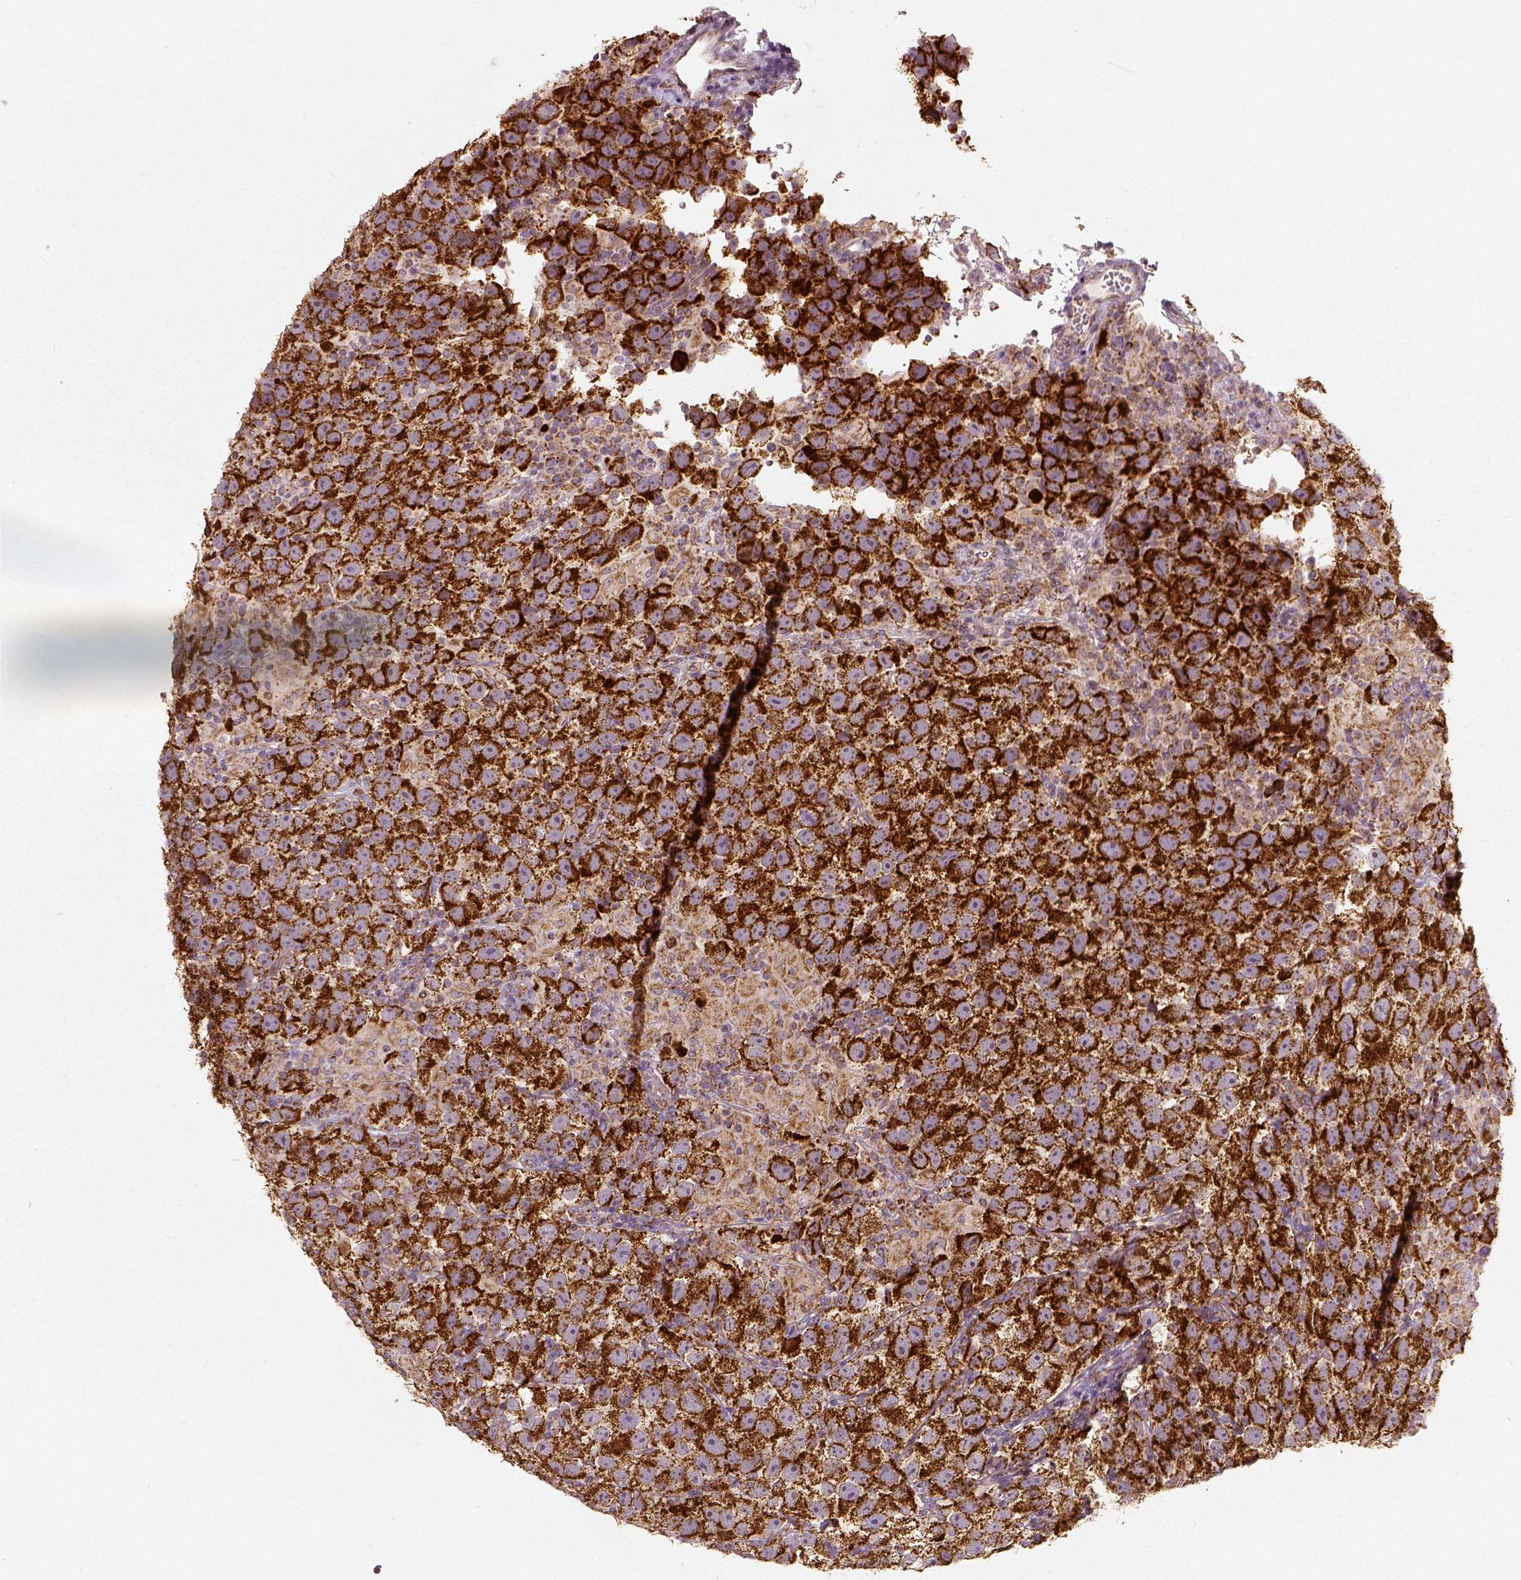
{"staining": {"intensity": "strong", "quantity": ">75%", "location": "cytoplasmic/membranous"}, "tissue": "testis cancer", "cell_type": "Tumor cells", "image_type": "cancer", "snomed": [{"axis": "morphology", "description": "Seminoma, NOS"}, {"axis": "topography", "description": "Testis"}], "caption": "Testis cancer (seminoma) stained with a protein marker shows strong staining in tumor cells.", "gene": "PGAM5", "patient": {"sex": "male", "age": 26}}